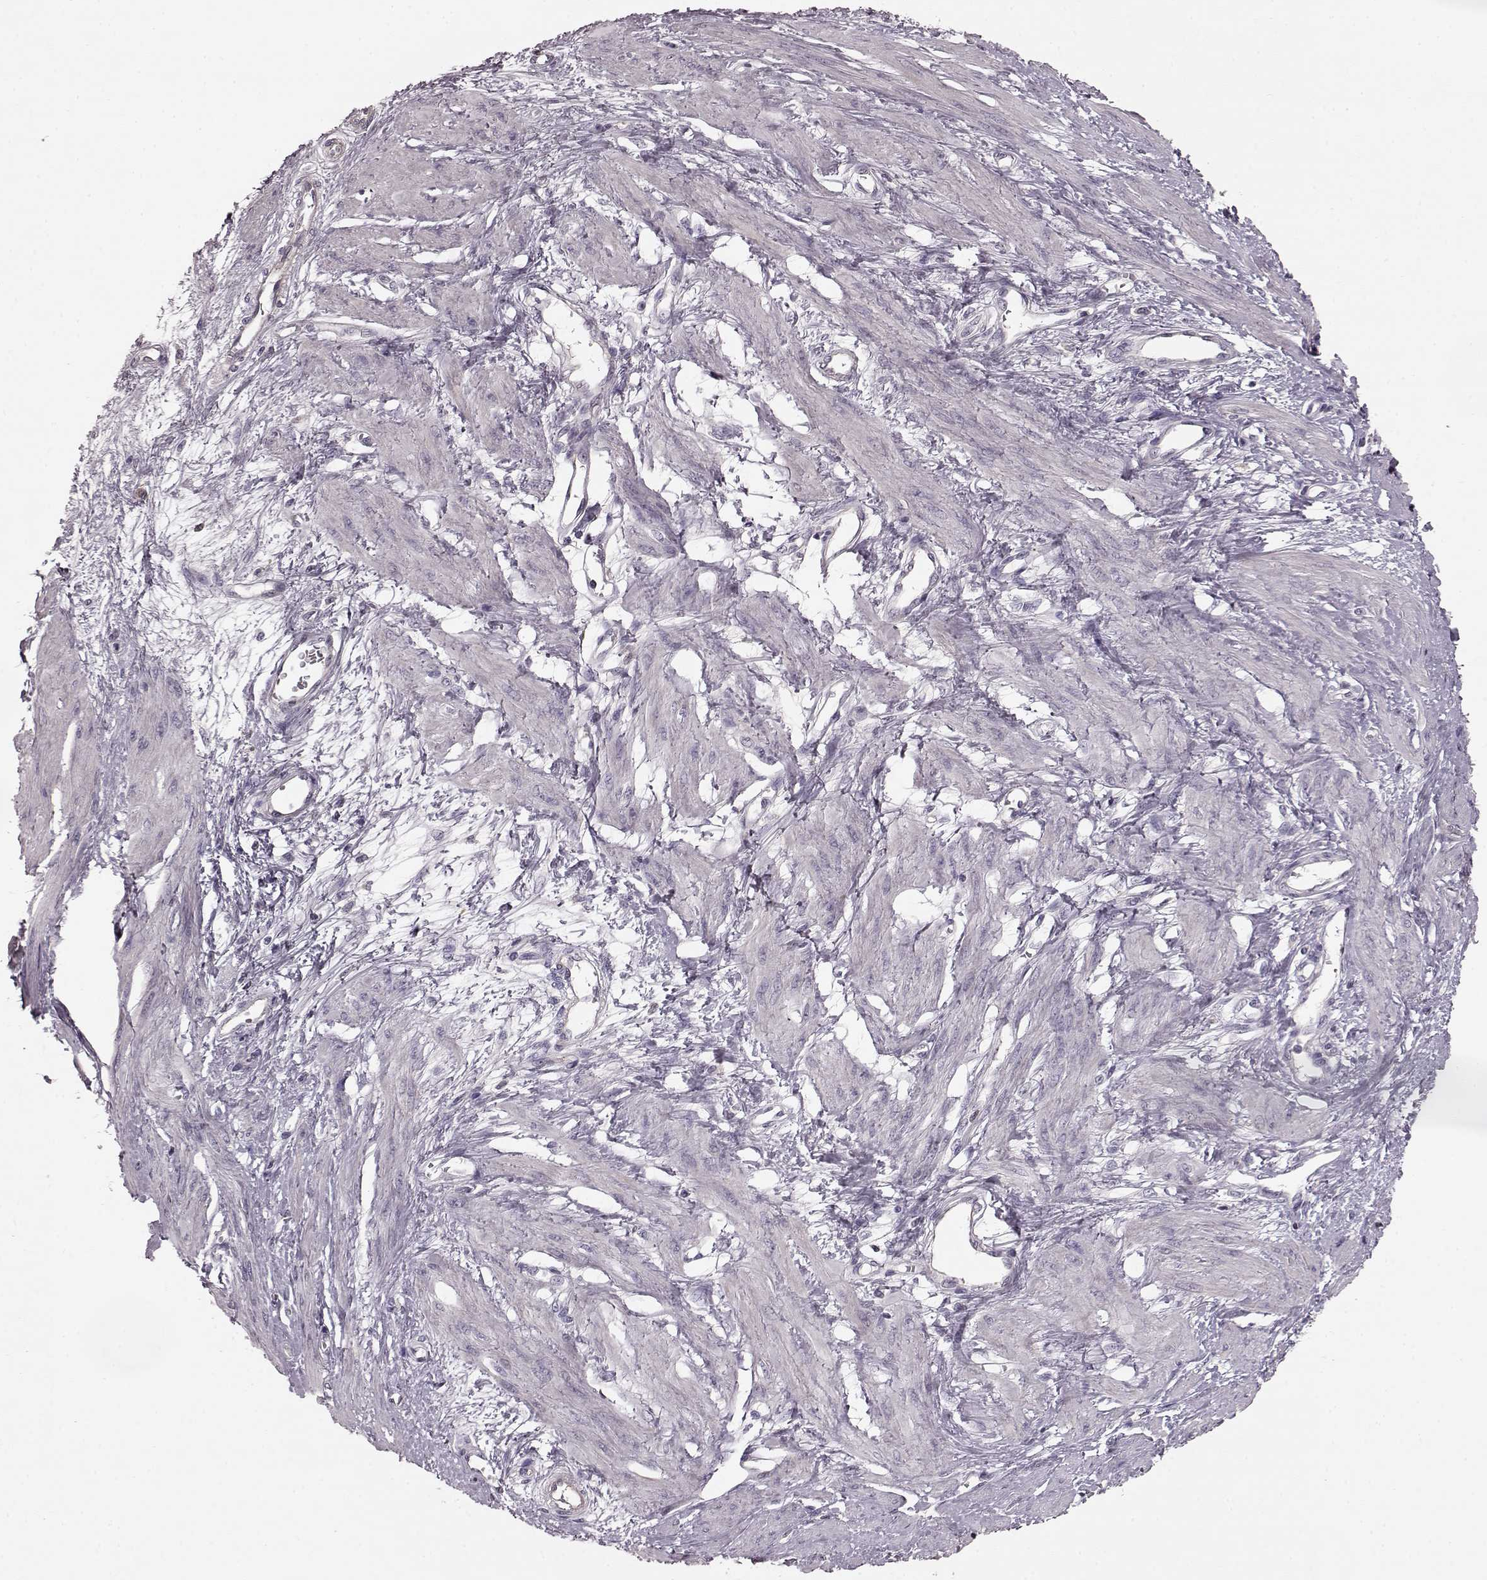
{"staining": {"intensity": "negative", "quantity": "none", "location": "none"}, "tissue": "smooth muscle", "cell_type": "Smooth muscle cells", "image_type": "normal", "snomed": [{"axis": "morphology", "description": "Normal tissue, NOS"}, {"axis": "topography", "description": "Smooth muscle"}, {"axis": "topography", "description": "Uterus"}], "caption": "Human smooth muscle stained for a protein using immunohistochemistry shows no staining in smooth muscle cells.", "gene": "PDCD1", "patient": {"sex": "female", "age": 39}}